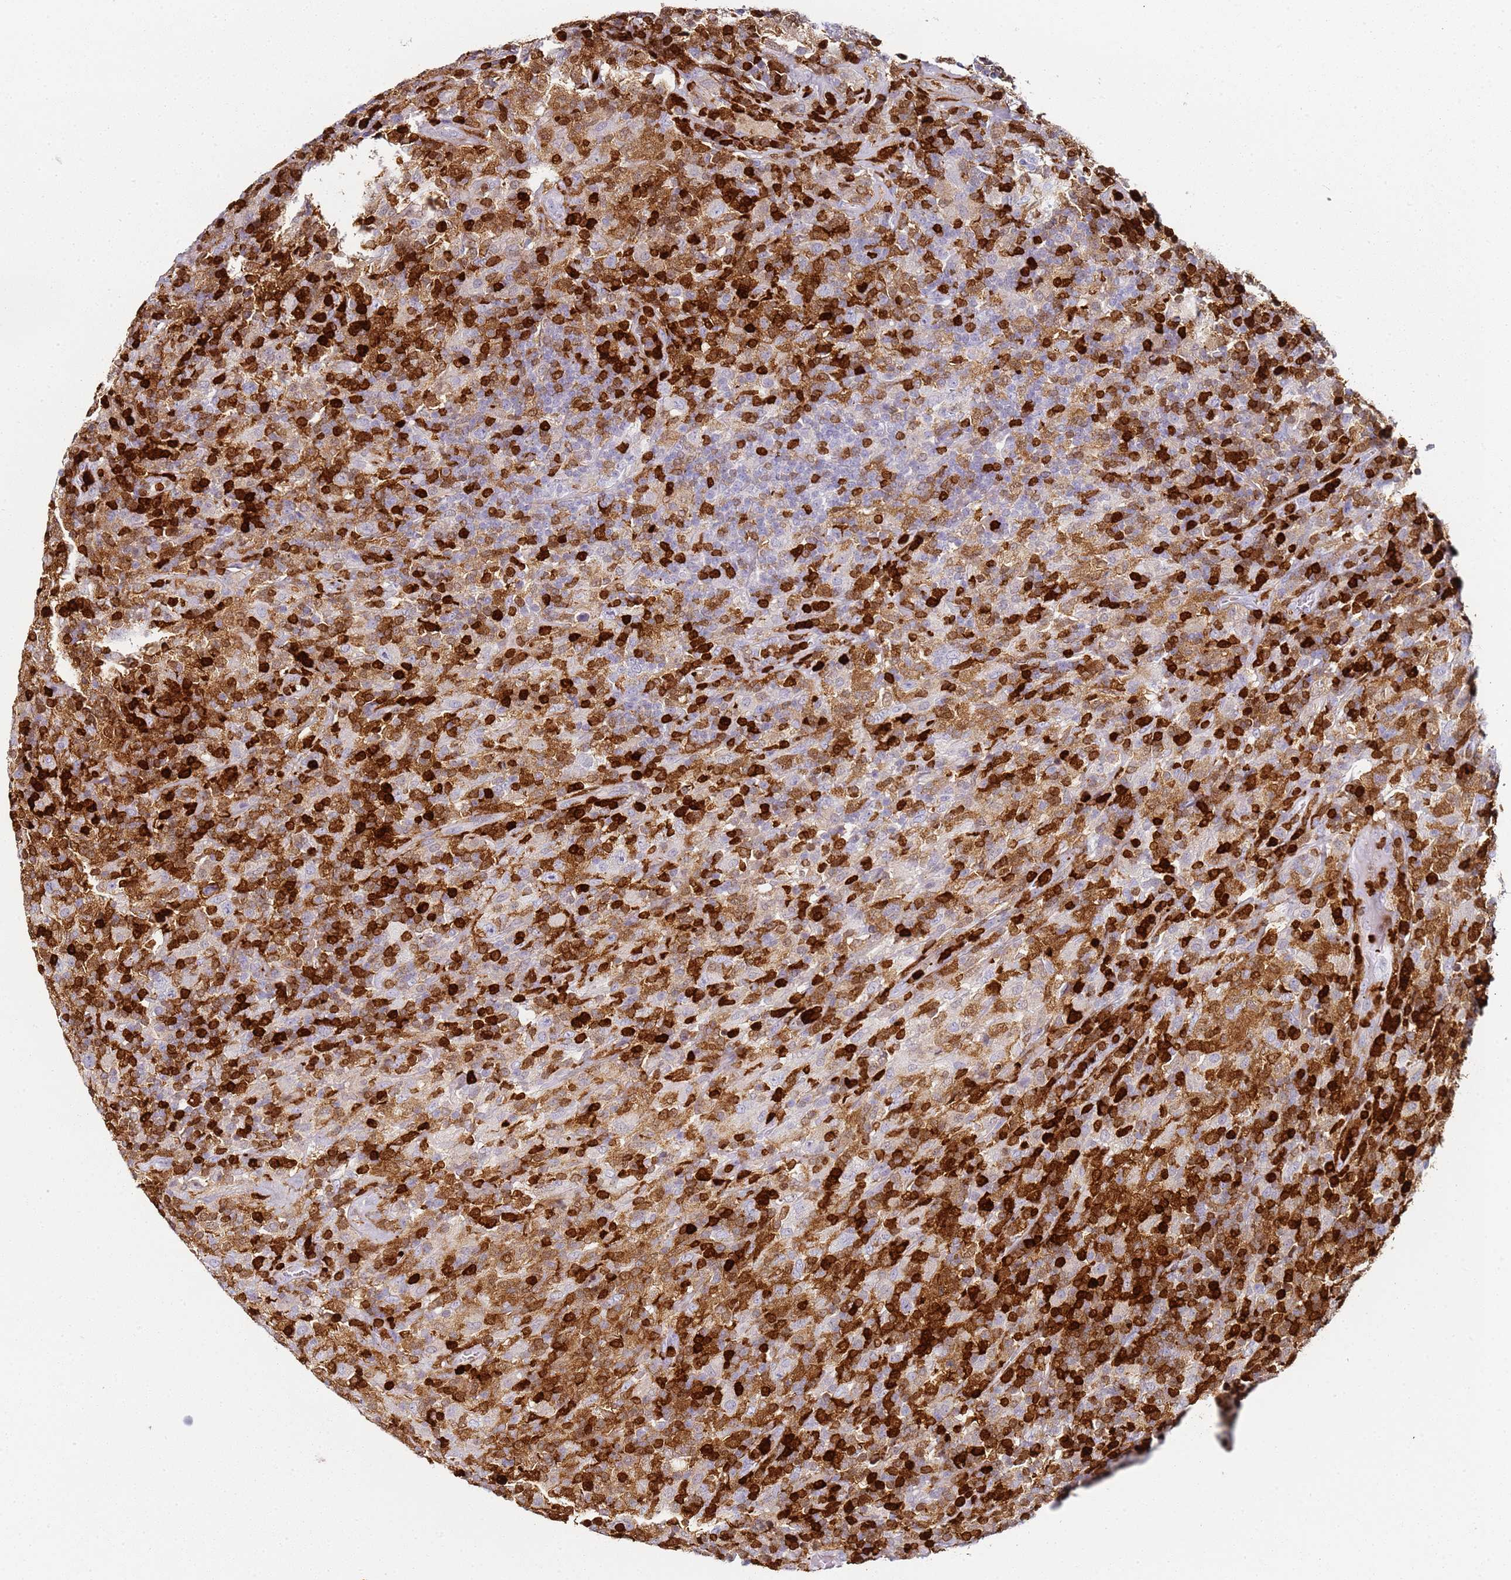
{"staining": {"intensity": "negative", "quantity": "none", "location": "none"}, "tissue": "lymphoma", "cell_type": "Tumor cells", "image_type": "cancer", "snomed": [{"axis": "morphology", "description": "Hodgkin's disease, NOS"}, {"axis": "topography", "description": "Lymph node"}], "caption": "Histopathology image shows no protein positivity in tumor cells of Hodgkin's disease tissue.", "gene": "S100A4", "patient": {"sex": "male", "age": 70}}